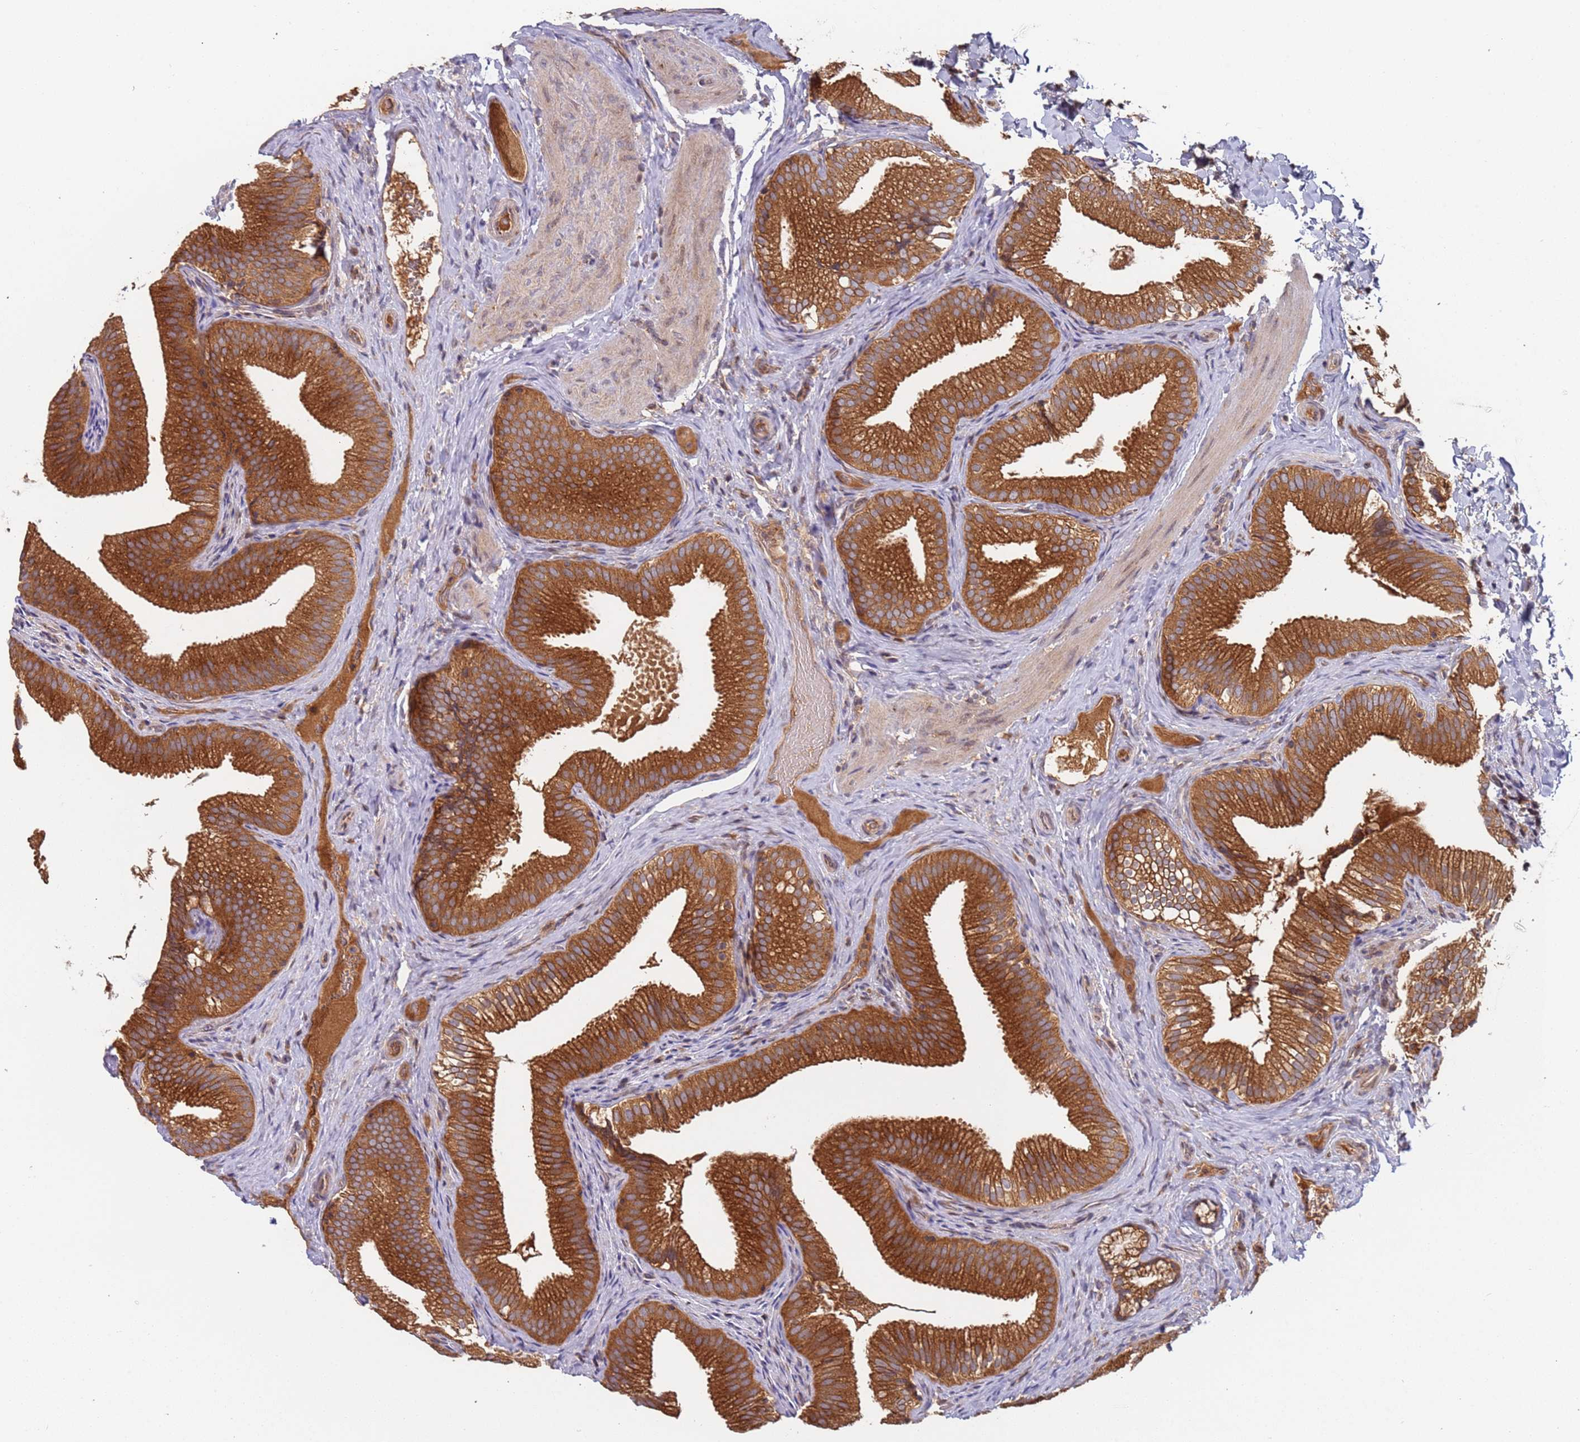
{"staining": {"intensity": "strong", "quantity": ">75%", "location": "cytoplasmic/membranous"}, "tissue": "gallbladder", "cell_type": "Glandular cells", "image_type": "normal", "snomed": [{"axis": "morphology", "description": "Normal tissue, NOS"}, {"axis": "topography", "description": "Gallbladder"}], "caption": "Glandular cells demonstrate high levels of strong cytoplasmic/membranous expression in about >75% of cells in normal human gallbladder. The protein of interest is shown in brown color, while the nuclei are stained blue.", "gene": "OR5A2", "patient": {"sex": "female", "age": 30}}